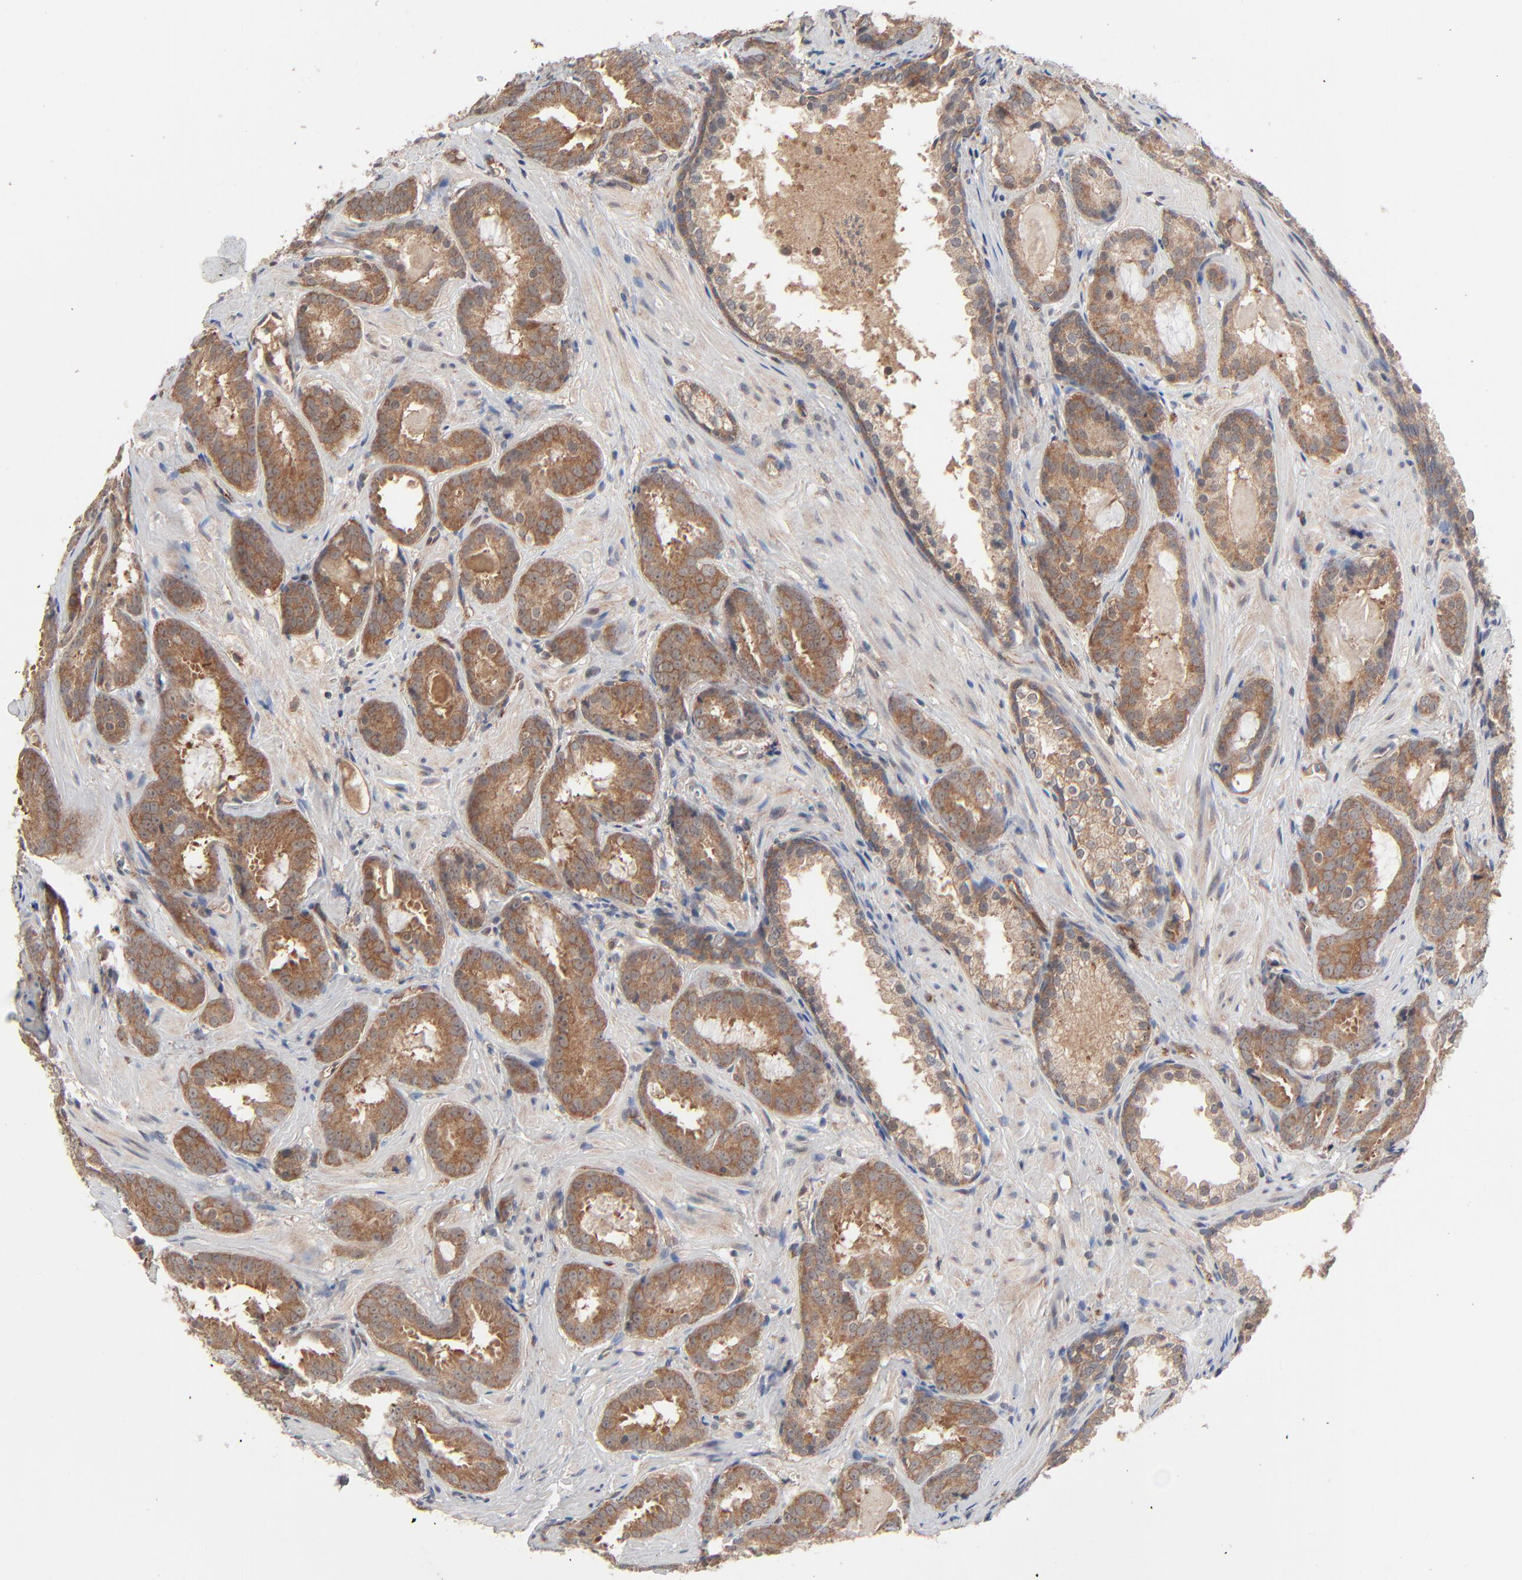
{"staining": {"intensity": "moderate", "quantity": ">75%", "location": "cytoplasmic/membranous"}, "tissue": "prostate cancer", "cell_type": "Tumor cells", "image_type": "cancer", "snomed": [{"axis": "morphology", "description": "Adenocarcinoma, Medium grade"}, {"axis": "topography", "description": "Prostate"}], "caption": "Protein analysis of prostate cancer tissue shows moderate cytoplasmic/membranous staining in approximately >75% of tumor cells.", "gene": "ABLIM3", "patient": {"sex": "male", "age": 64}}